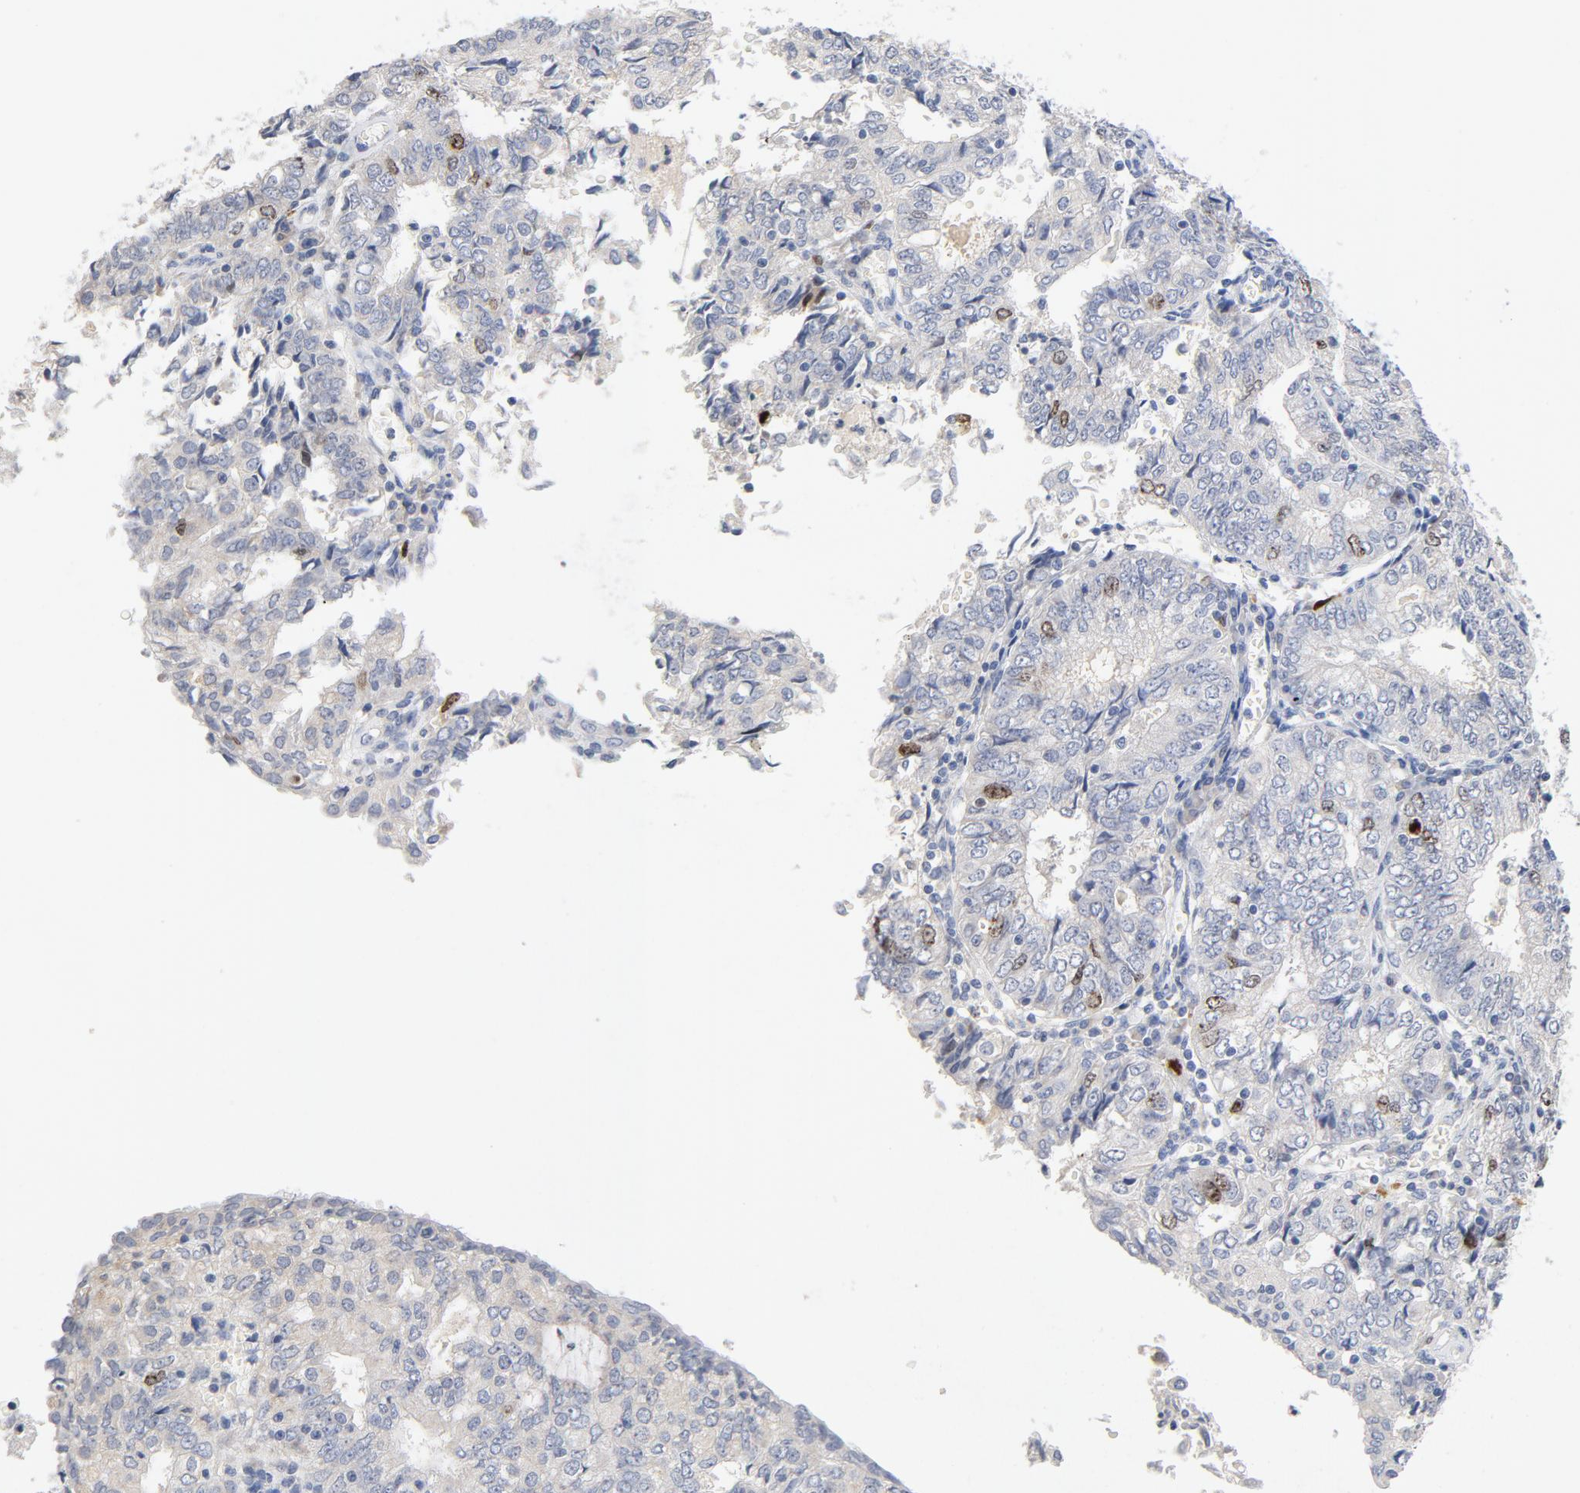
{"staining": {"intensity": "moderate", "quantity": "<25%", "location": "nuclear"}, "tissue": "endometrial cancer", "cell_type": "Tumor cells", "image_type": "cancer", "snomed": [{"axis": "morphology", "description": "Adenocarcinoma, NOS"}, {"axis": "topography", "description": "Endometrium"}], "caption": "A histopathology image showing moderate nuclear staining in about <25% of tumor cells in endometrial adenocarcinoma, as visualized by brown immunohistochemical staining.", "gene": "BIRC5", "patient": {"sex": "female", "age": 69}}